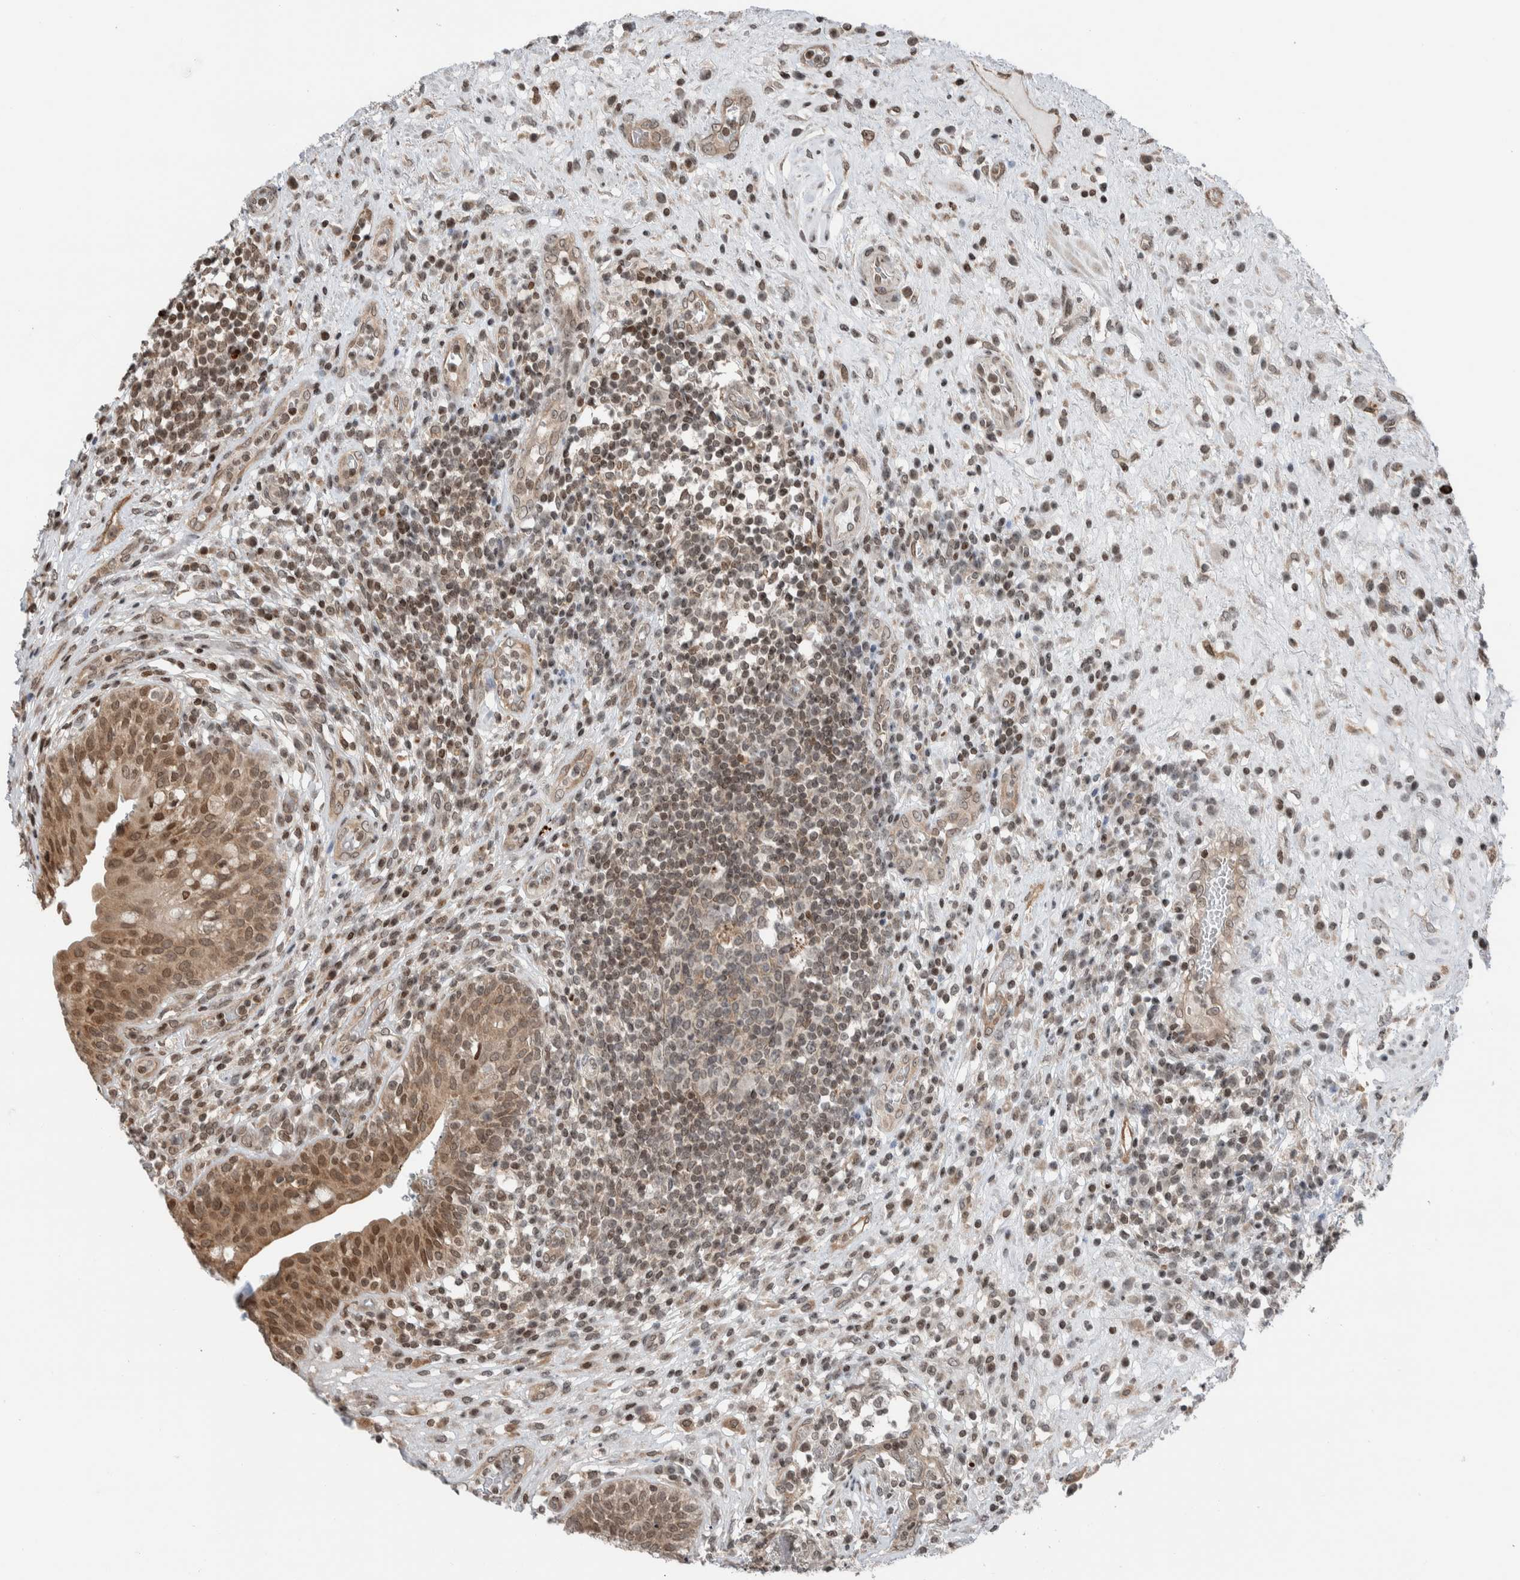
{"staining": {"intensity": "strong", "quantity": ">75%", "location": "cytoplasmic/membranous,nuclear"}, "tissue": "urinary bladder", "cell_type": "Urothelial cells", "image_type": "normal", "snomed": [{"axis": "morphology", "description": "Normal tissue, NOS"}, {"axis": "topography", "description": "Urinary bladder"}], "caption": "Protein staining of unremarkable urinary bladder shows strong cytoplasmic/membranous,nuclear expression in approximately >75% of urothelial cells.", "gene": "NPLOC4", "patient": {"sex": "female", "age": 62}}